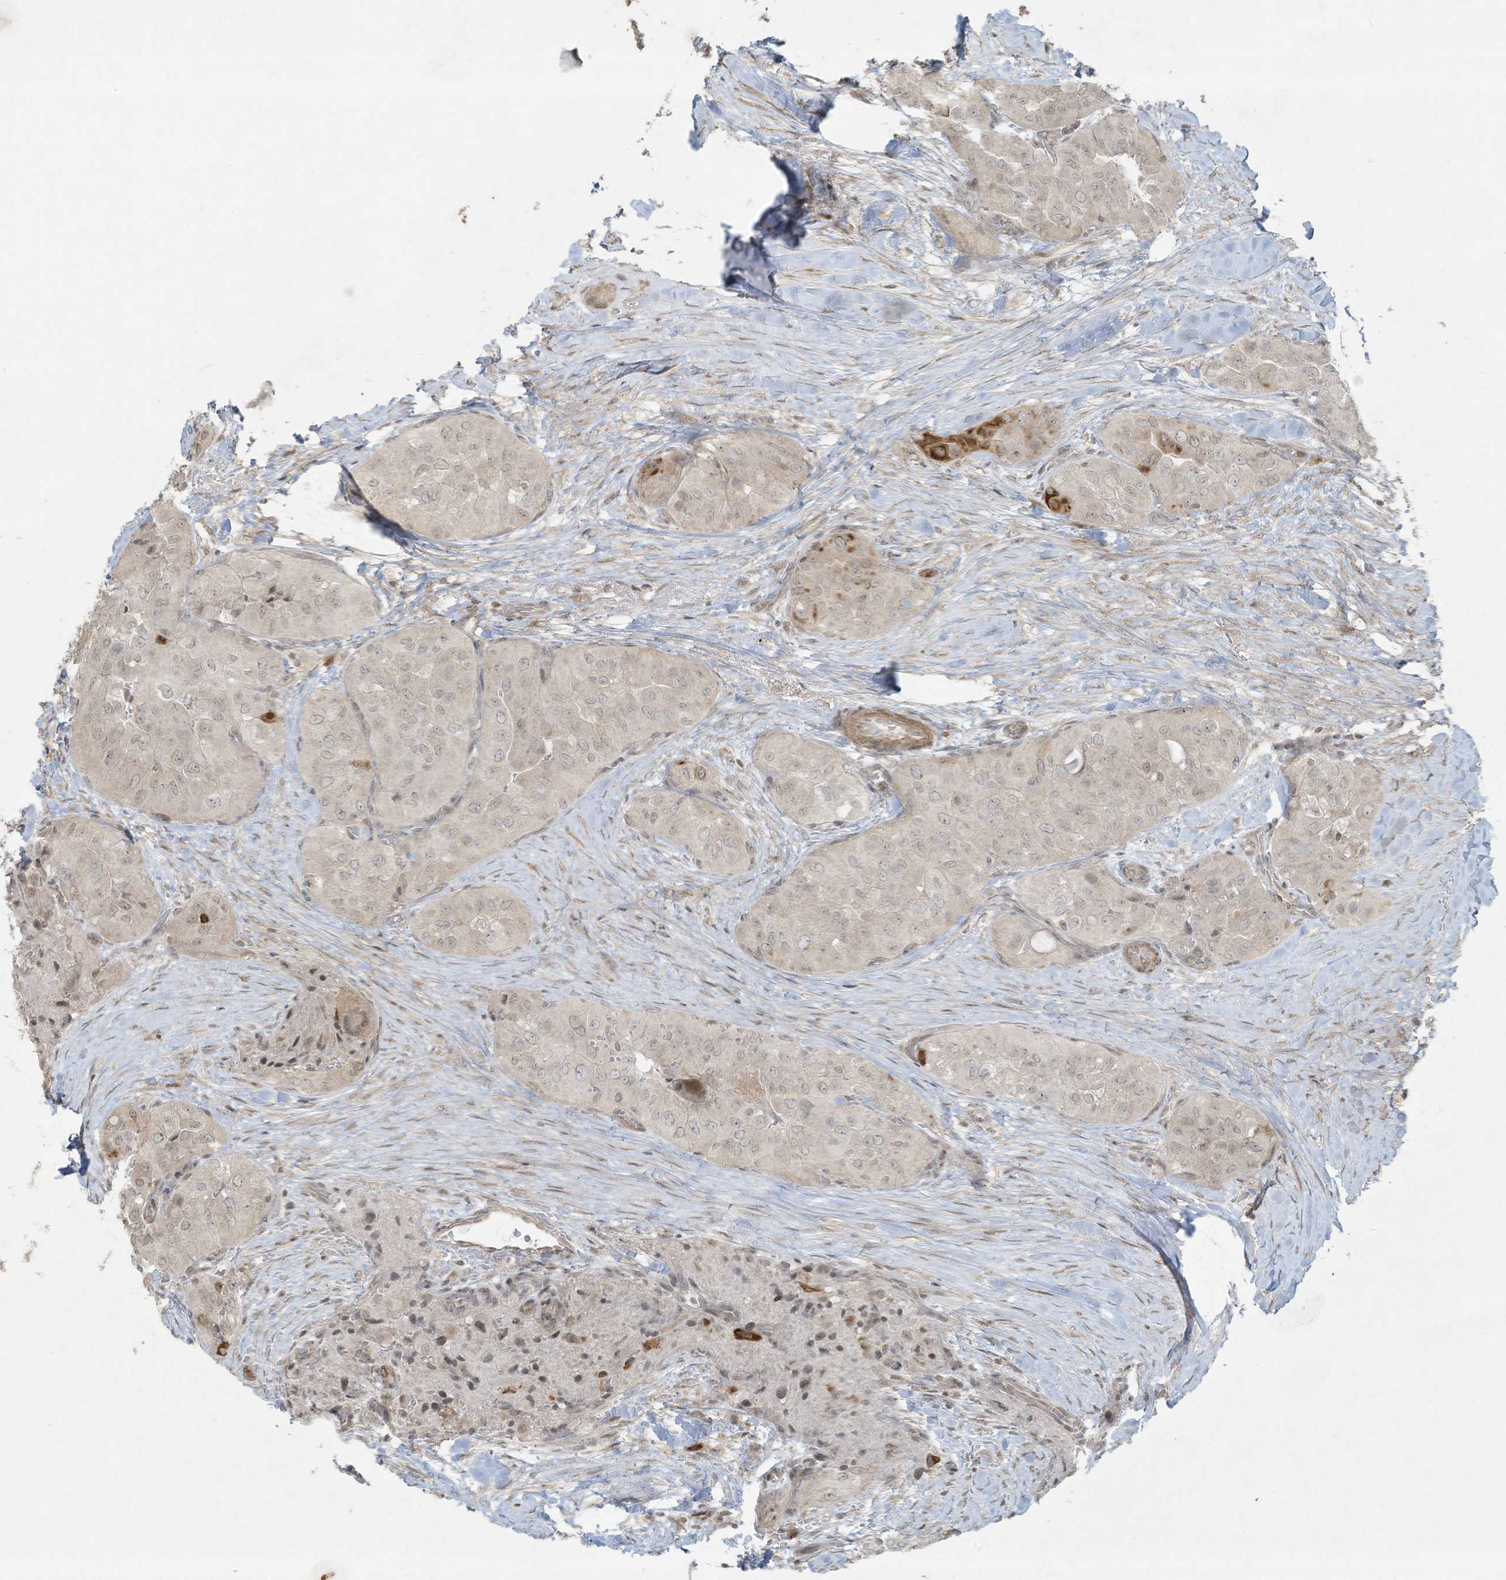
{"staining": {"intensity": "negative", "quantity": "none", "location": "none"}, "tissue": "thyroid cancer", "cell_type": "Tumor cells", "image_type": "cancer", "snomed": [{"axis": "morphology", "description": "Papillary adenocarcinoma, NOS"}, {"axis": "topography", "description": "Thyroid gland"}], "caption": "Tumor cells show no significant protein positivity in thyroid papillary adenocarcinoma. The staining is performed using DAB brown chromogen with nuclei counter-stained in using hematoxylin.", "gene": "ZNF263", "patient": {"sex": "female", "age": 59}}